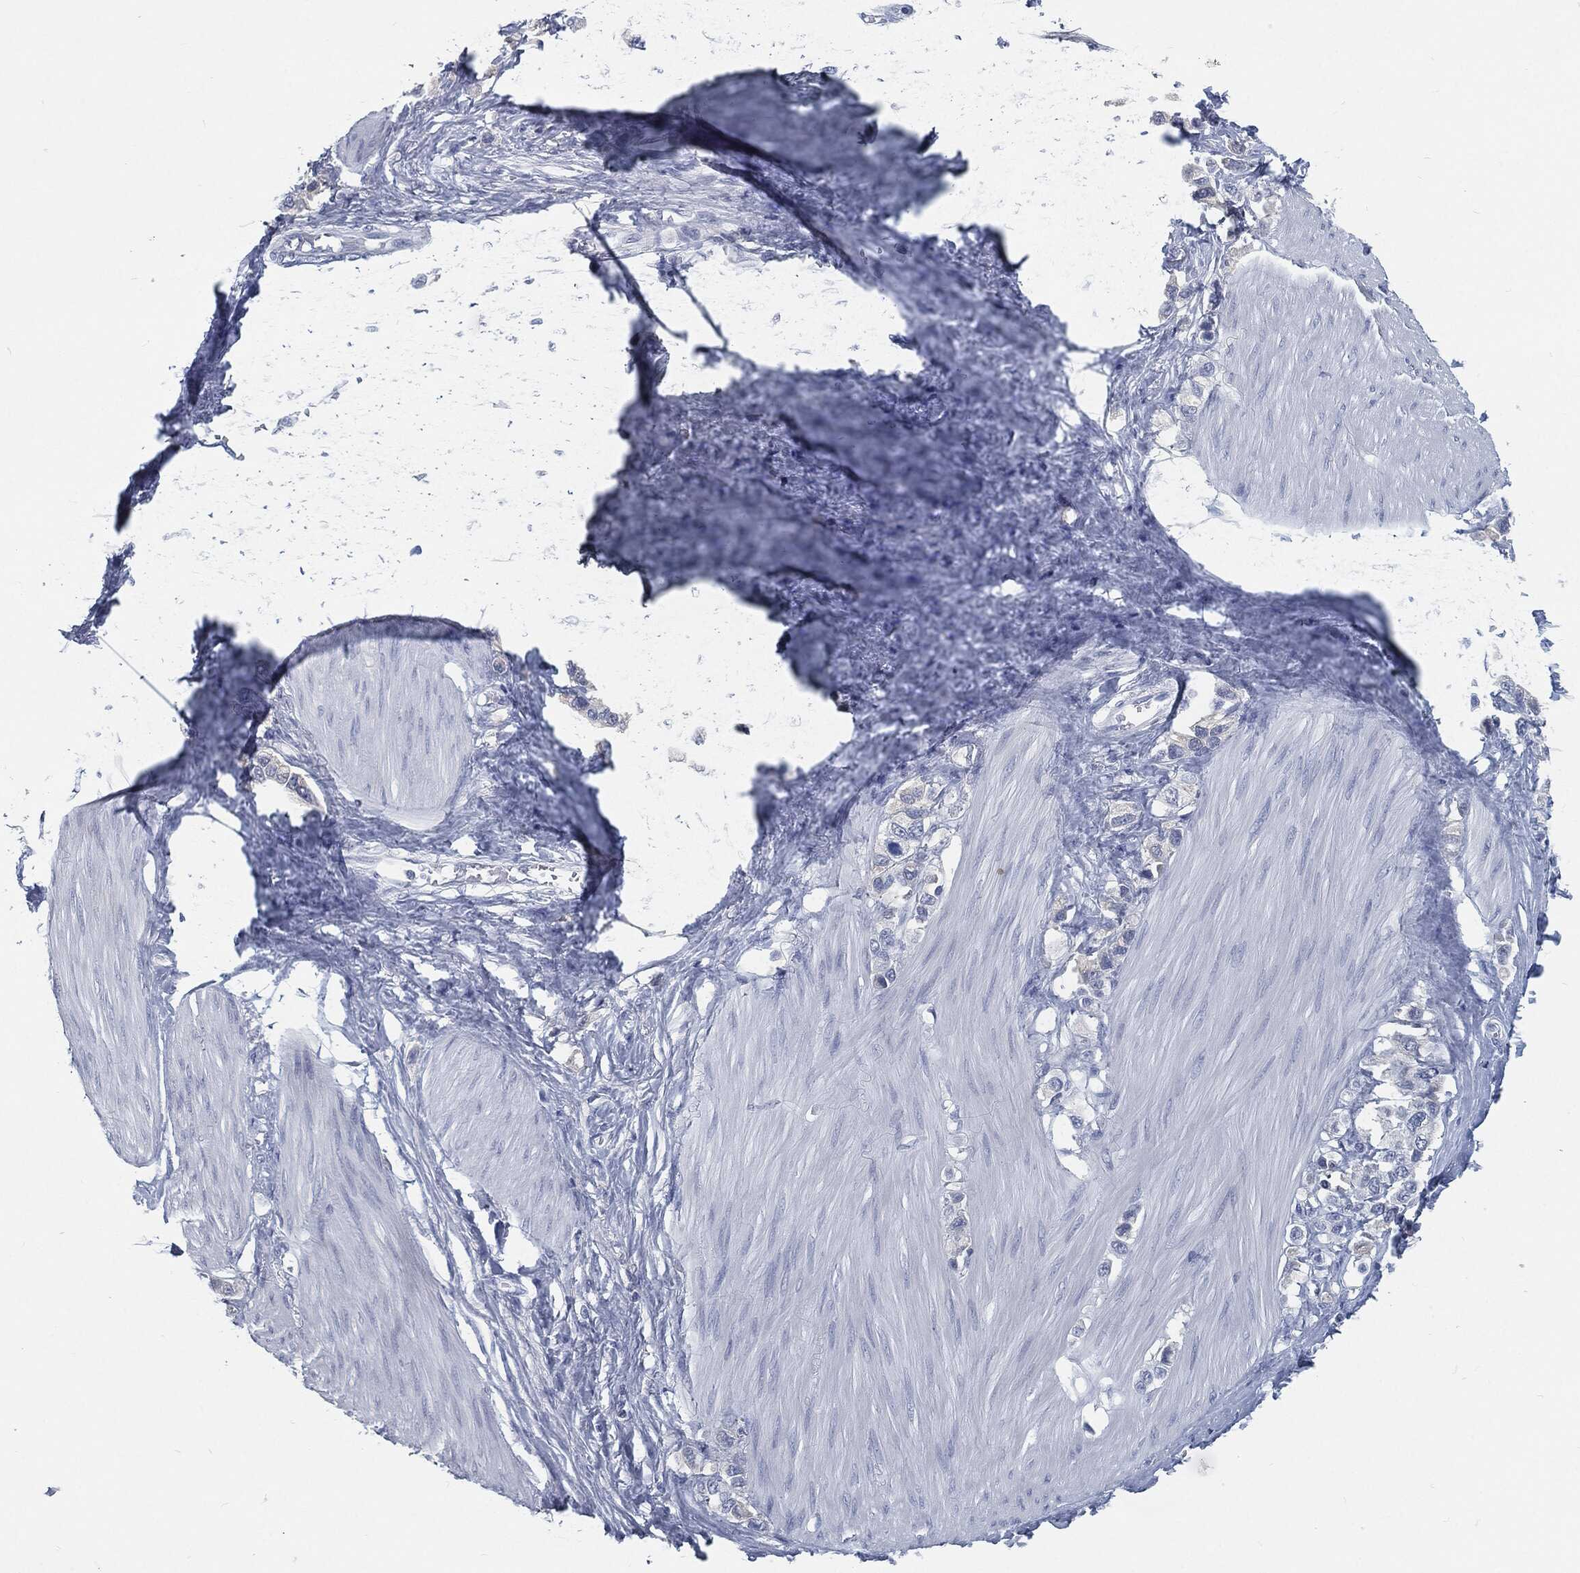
{"staining": {"intensity": "negative", "quantity": "none", "location": "none"}, "tissue": "stomach cancer", "cell_type": "Tumor cells", "image_type": "cancer", "snomed": [{"axis": "morphology", "description": "Normal tissue, NOS"}, {"axis": "morphology", "description": "Adenocarcinoma, NOS"}, {"axis": "morphology", "description": "Adenocarcinoma, High grade"}, {"axis": "topography", "description": "Stomach, upper"}, {"axis": "topography", "description": "Stomach"}], "caption": "This is an IHC micrograph of human stomach adenocarcinoma. There is no expression in tumor cells.", "gene": "MST1", "patient": {"sex": "female", "age": 65}}